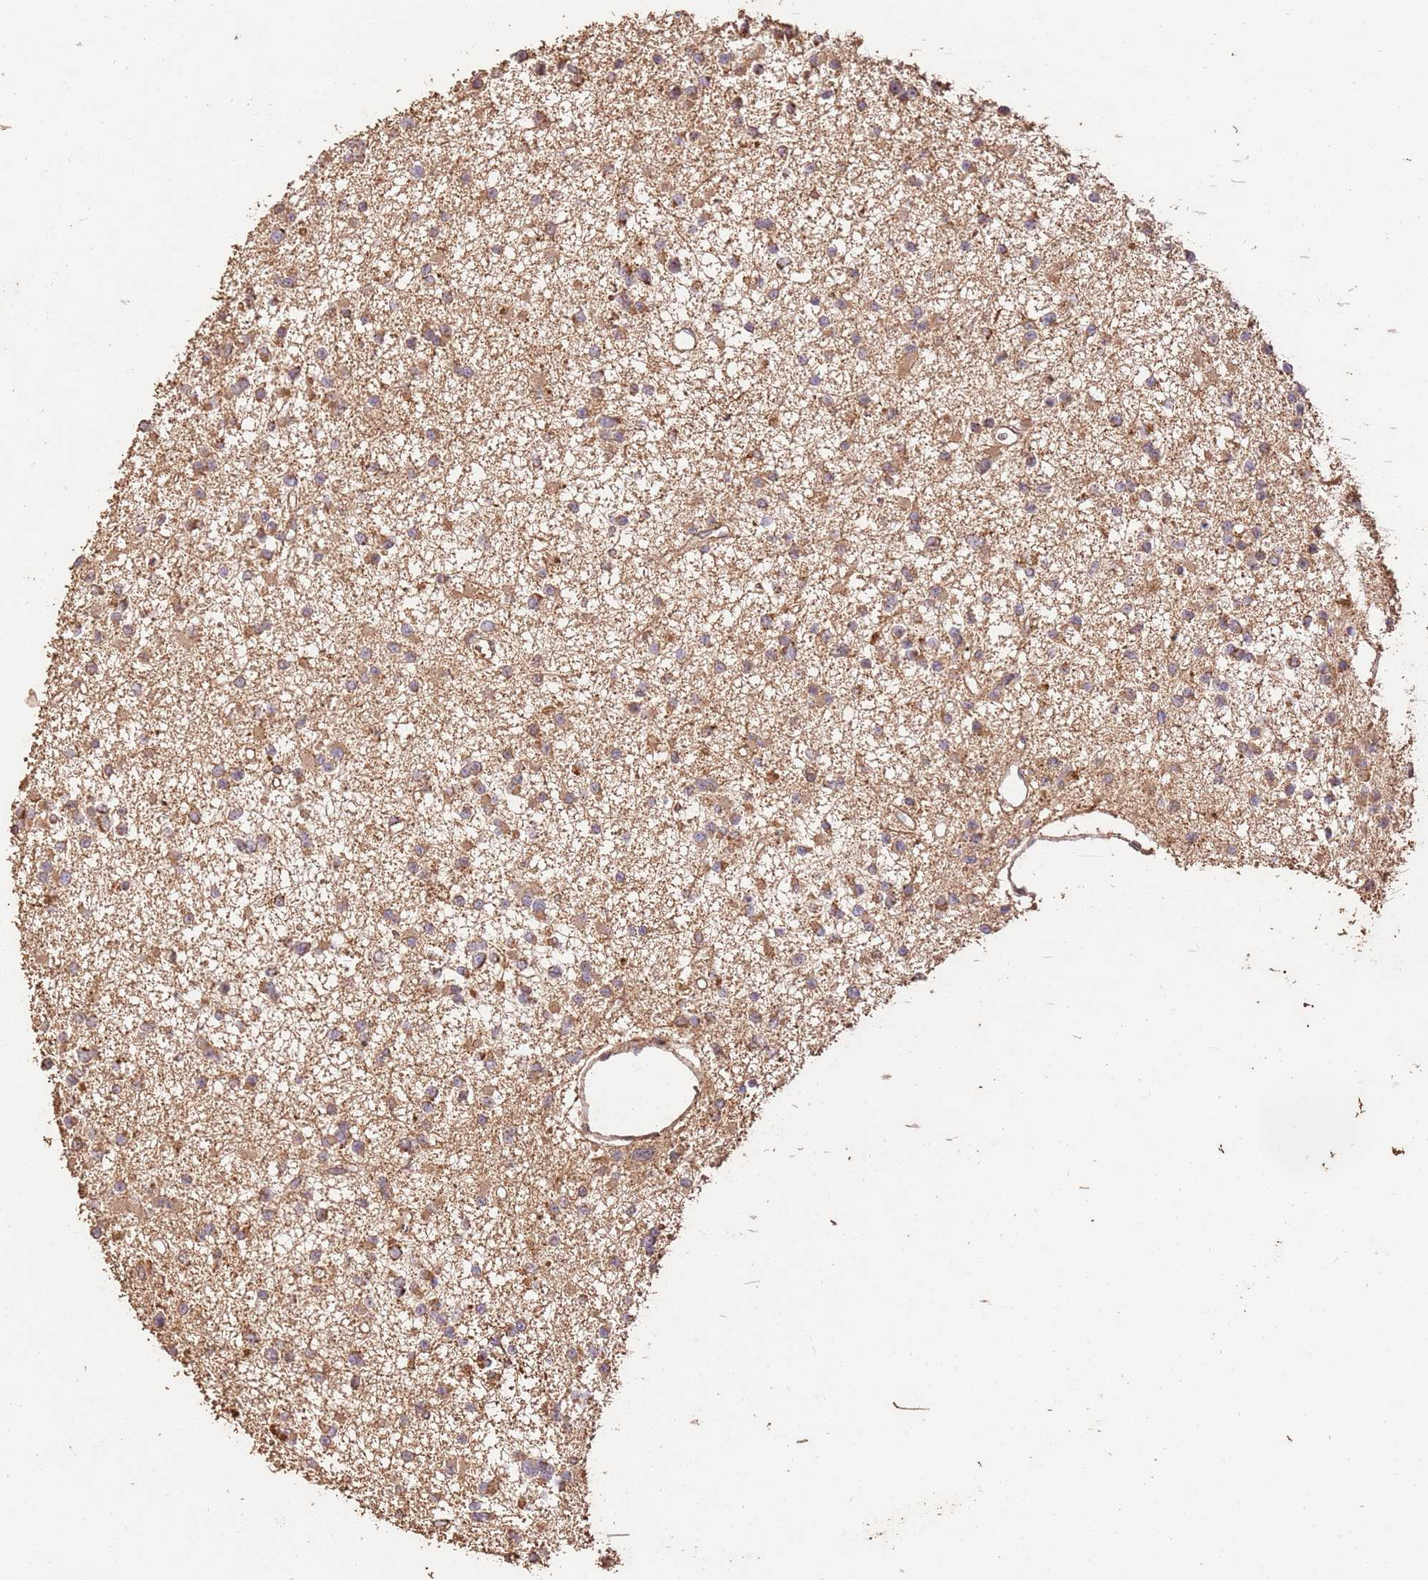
{"staining": {"intensity": "moderate", "quantity": "25%-75%", "location": "cytoplasmic/membranous"}, "tissue": "glioma", "cell_type": "Tumor cells", "image_type": "cancer", "snomed": [{"axis": "morphology", "description": "Glioma, malignant, Low grade"}, {"axis": "topography", "description": "Brain"}], "caption": "Moderate cytoplasmic/membranous protein expression is present in about 25%-75% of tumor cells in glioma.", "gene": "LRRC28", "patient": {"sex": "female", "age": 22}}